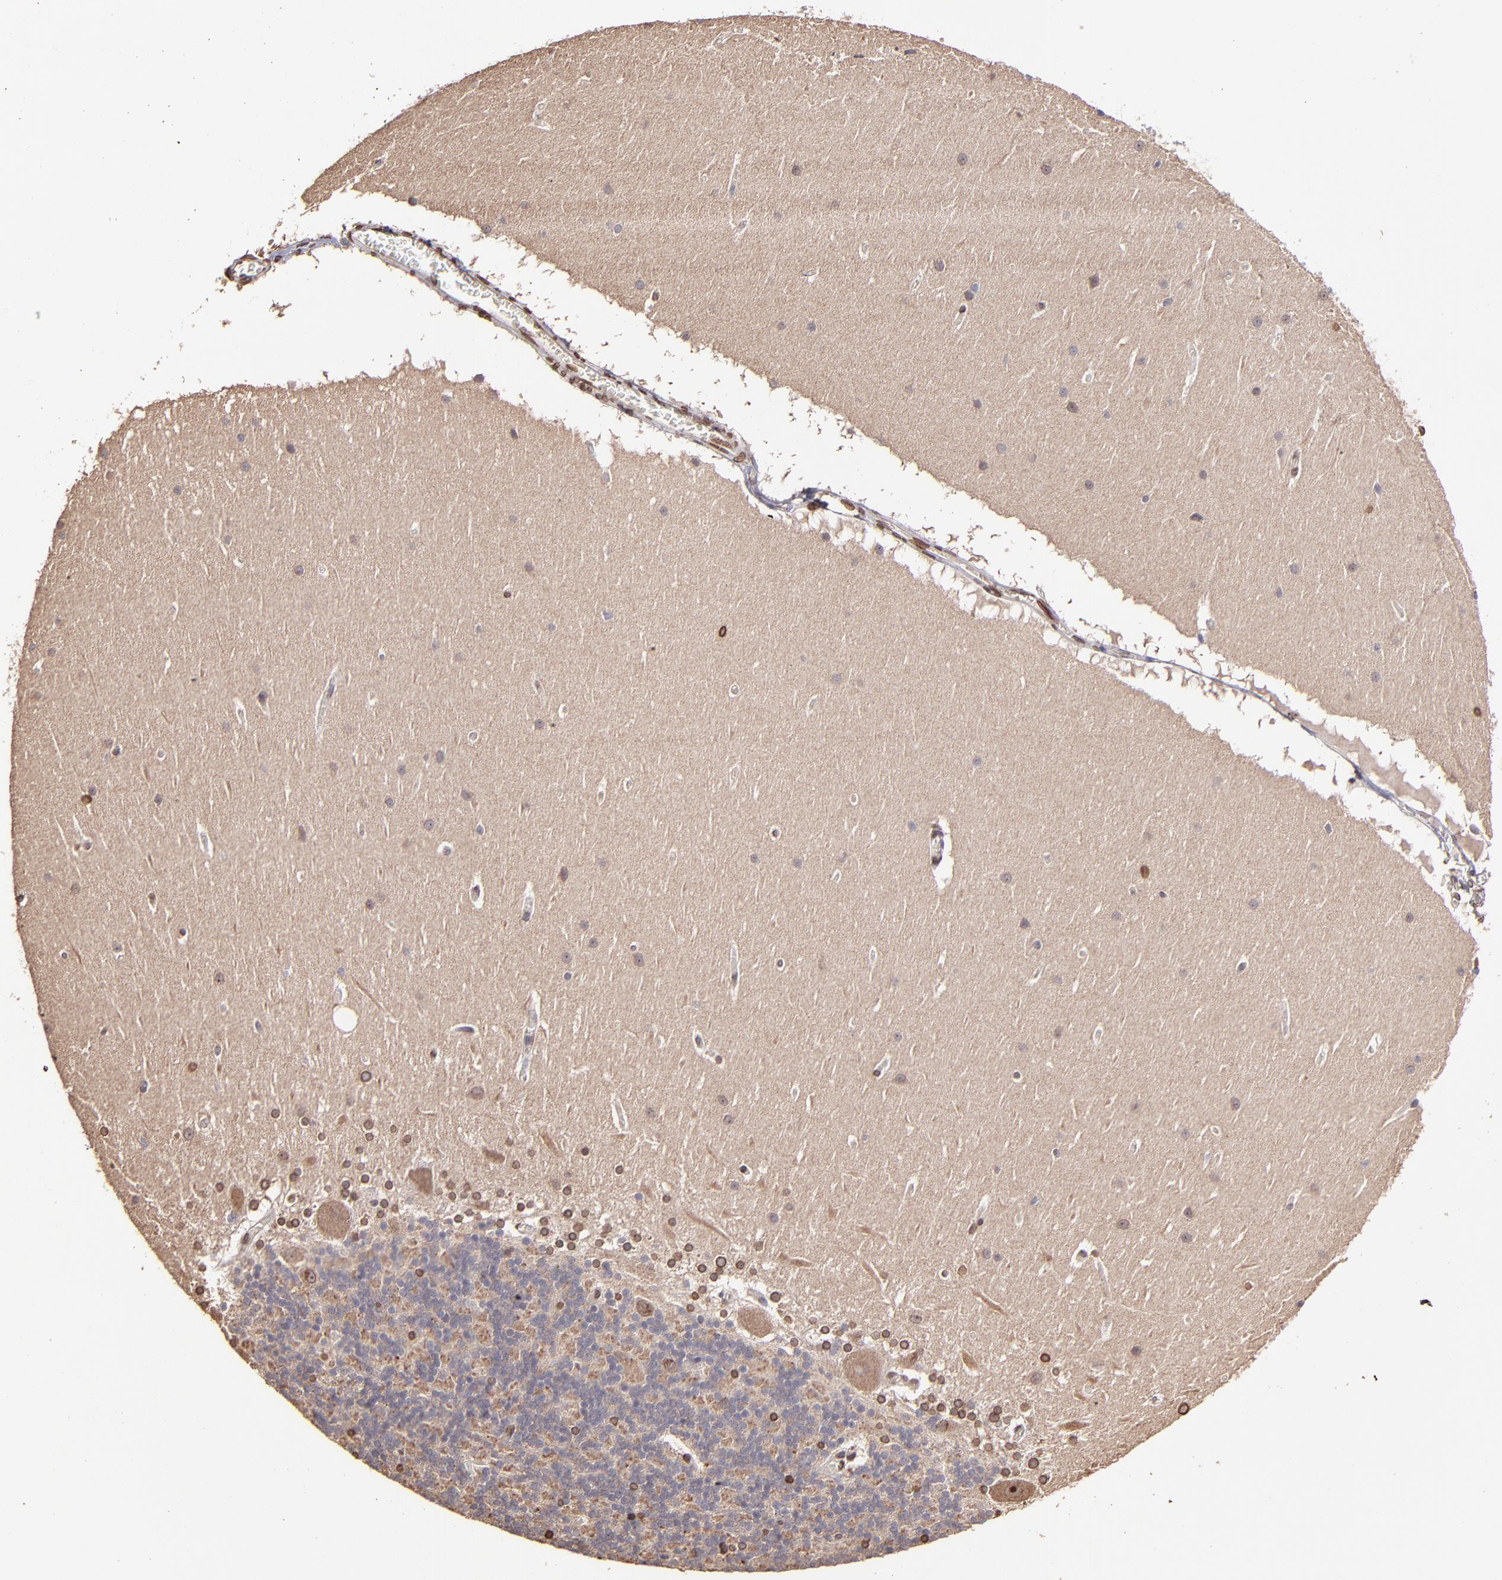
{"staining": {"intensity": "moderate", "quantity": "<25%", "location": "nuclear"}, "tissue": "cerebellum", "cell_type": "Cells in granular layer", "image_type": "normal", "snomed": [{"axis": "morphology", "description": "Normal tissue, NOS"}, {"axis": "topography", "description": "Cerebellum"}], "caption": "Normal cerebellum reveals moderate nuclear expression in approximately <25% of cells in granular layer (DAB (3,3'-diaminobenzidine) = brown stain, brightfield microscopy at high magnification)..", "gene": "PUM3", "patient": {"sex": "female", "age": 19}}